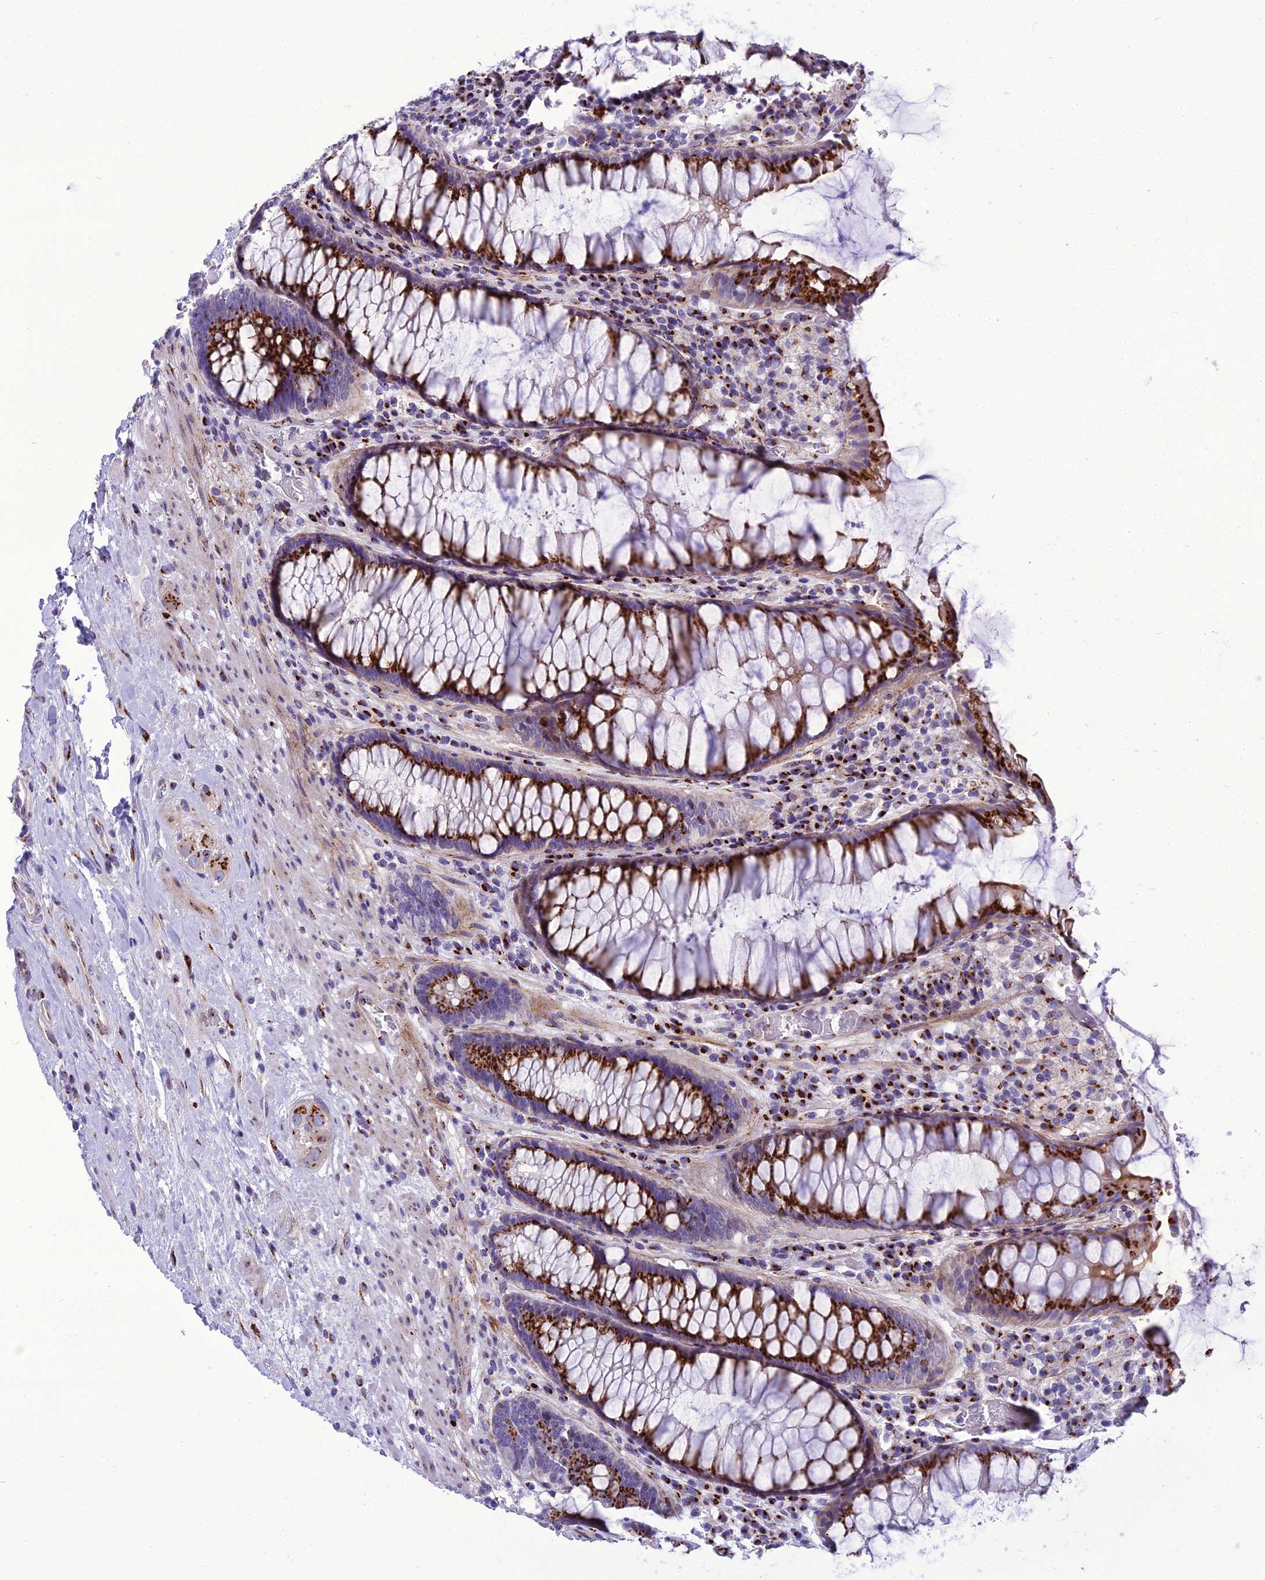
{"staining": {"intensity": "strong", "quantity": ">75%", "location": "cytoplasmic/membranous"}, "tissue": "rectum", "cell_type": "Glandular cells", "image_type": "normal", "snomed": [{"axis": "morphology", "description": "Normal tissue, NOS"}, {"axis": "topography", "description": "Rectum"}], "caption": "Brown immunohistochemical staining in benign rectum reveals strong cytoplasmic/membranous expression in about >75% of glandular cells.", "gene": "GOLM2", "patient": {"sex": "male", "age": 64}}